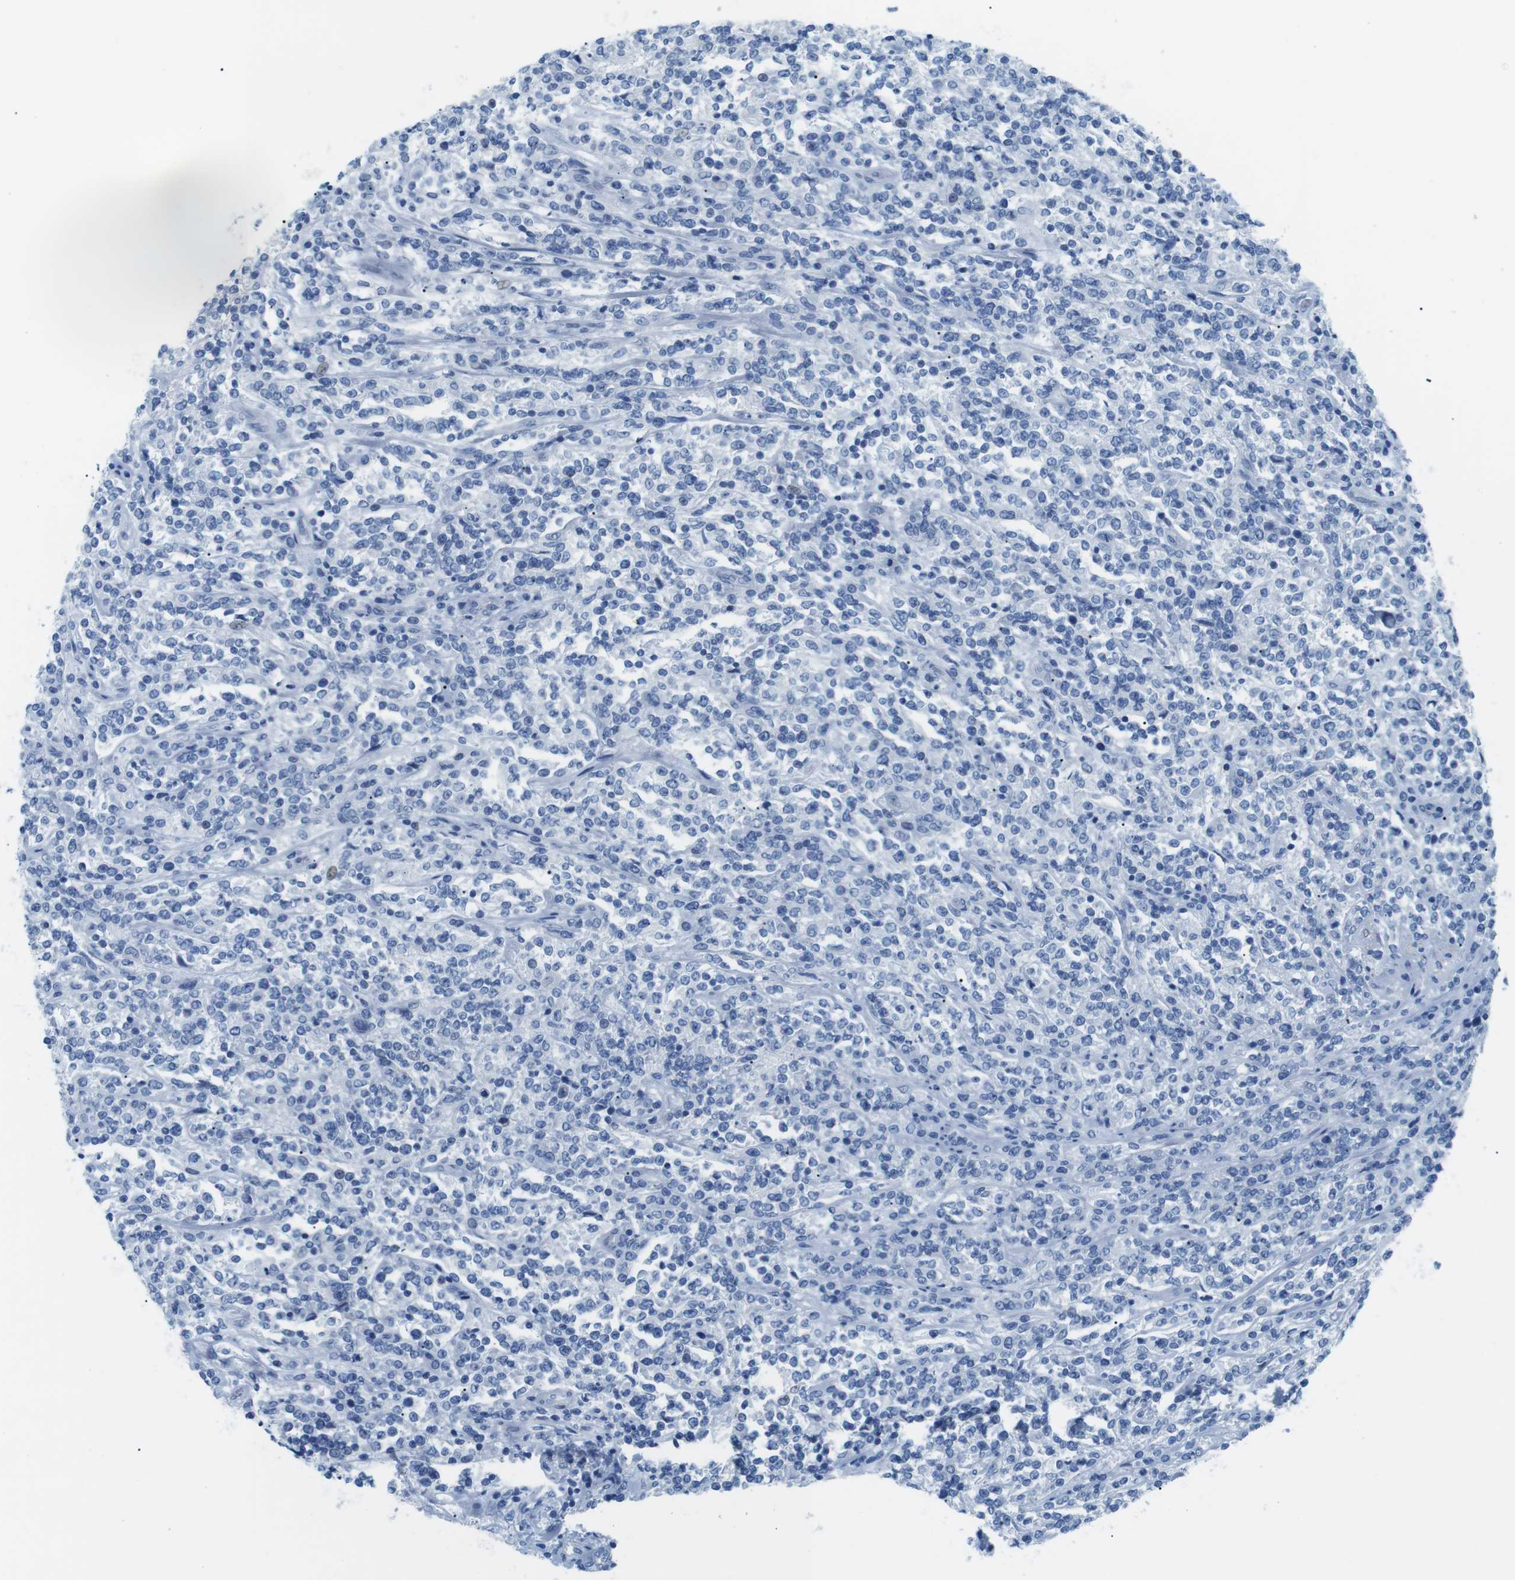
{"staining": {"intensity": "negative", "quantity": "none", "location": "none"}, "tissue": "lymphoma", "cell_type": "Tumor cells", "image_type": "cancer", "snomed": [{"axis": "morphology", "description": "Malignant lymphoma, non-Hodgkin's type, High grade"}, {"axis": "topography", "description": "Soft tissue"}], "caption": "Lymphoma was stained to show a protein in brown. There is no significant staining in tumor cells.", "gene": "MUC2", "patient": {"sex": "male", "age": 18}}